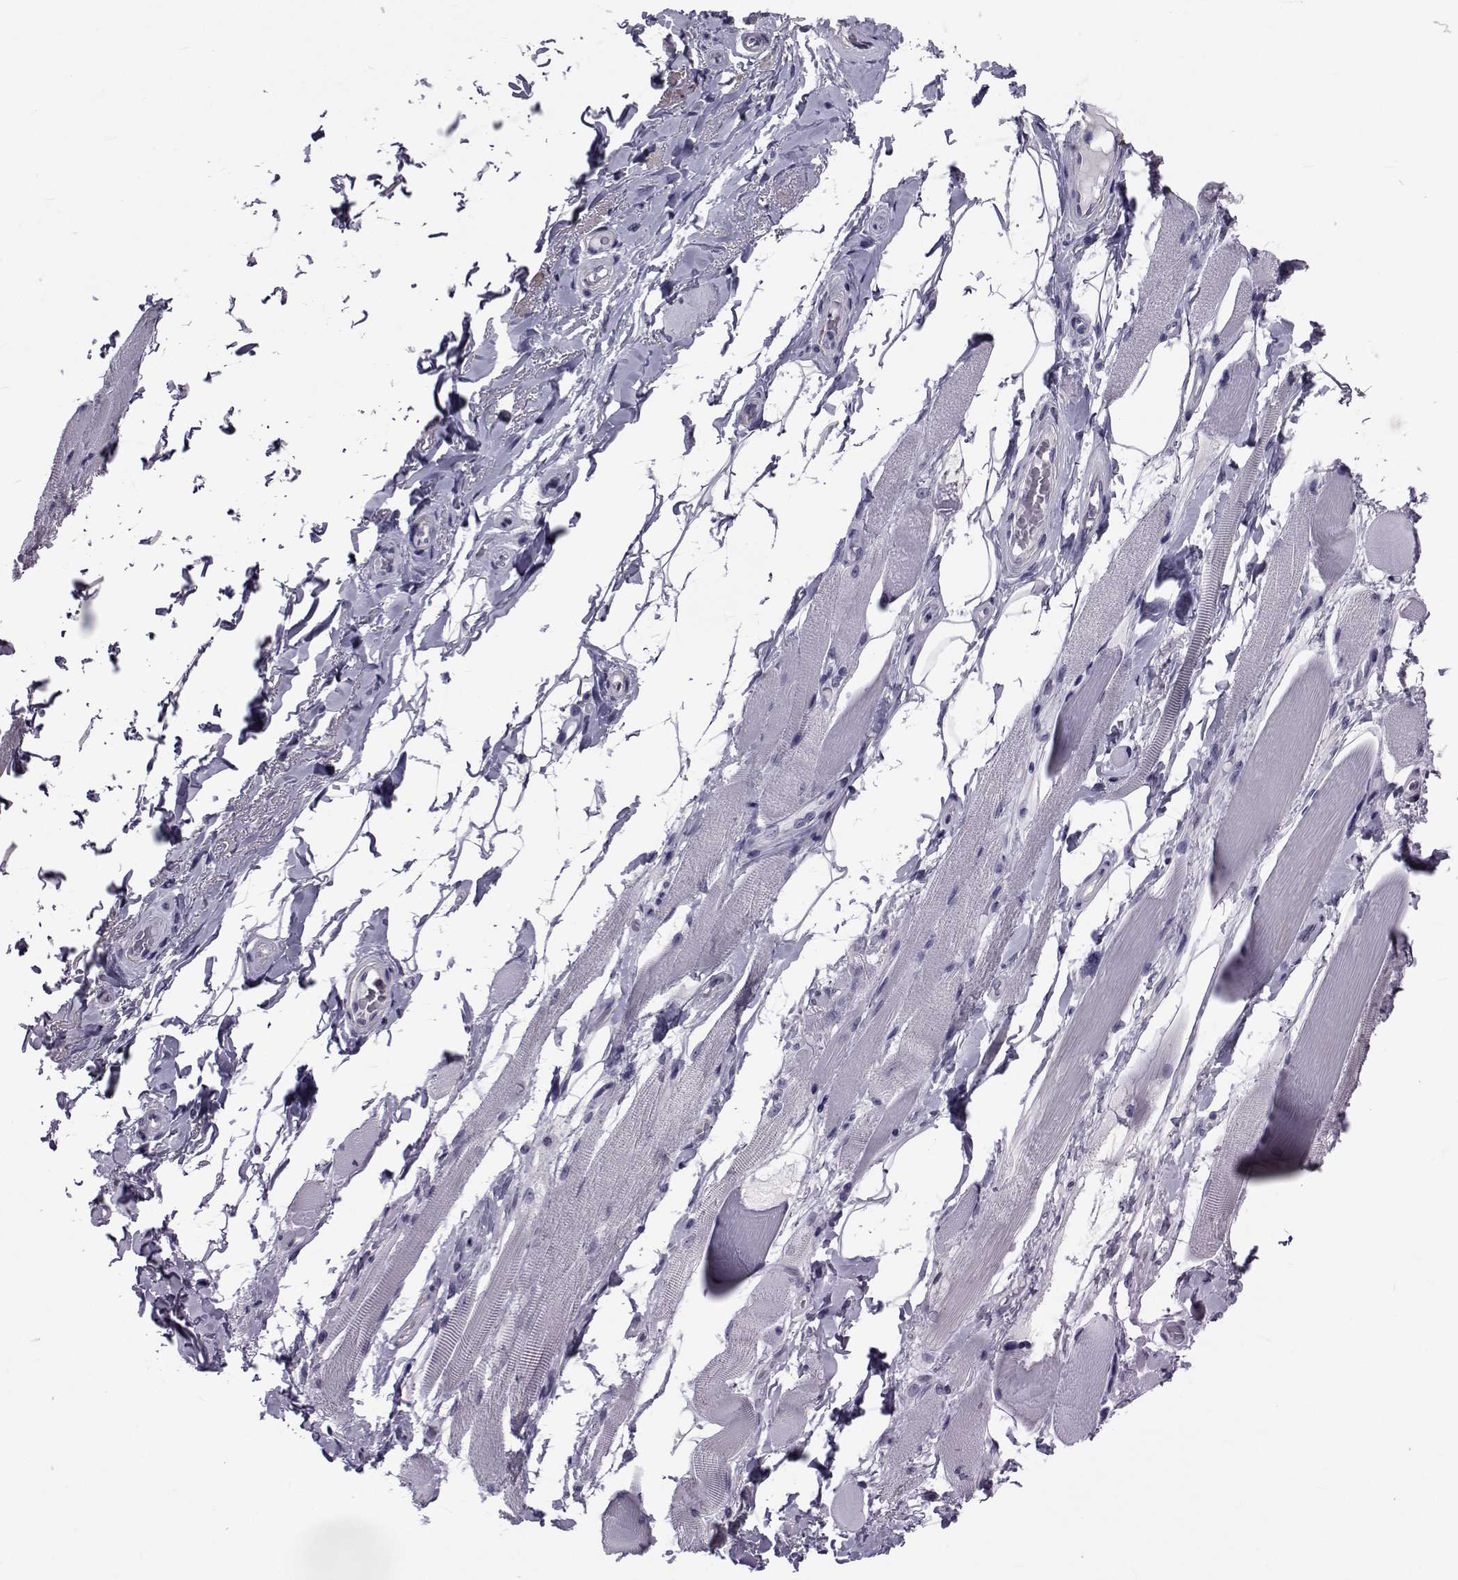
{"staining": {"intensity": "negative", "quantity": "none", "location": "none"}, "tissue": "adipose tissue", "cell_type": "Adipocytes", "image_type": "normal", "snomed": [{"axis": "morphology", "description": "Normal tissue, NOS"}, {"axis": "topography", "description": "Anal"}, {"axis": "topography", "description": "Peripheral nerve tissue"}], "caption": "The micrograph shows no staining of adipocytes in normal adipose tissue. (Brightfield microscopy of DAB (3,3'-diaminobenzidine) immunohistochemistry at high magnification).", "gene": "GKAP1", "patient": {"sex": "male", "age": 53}}